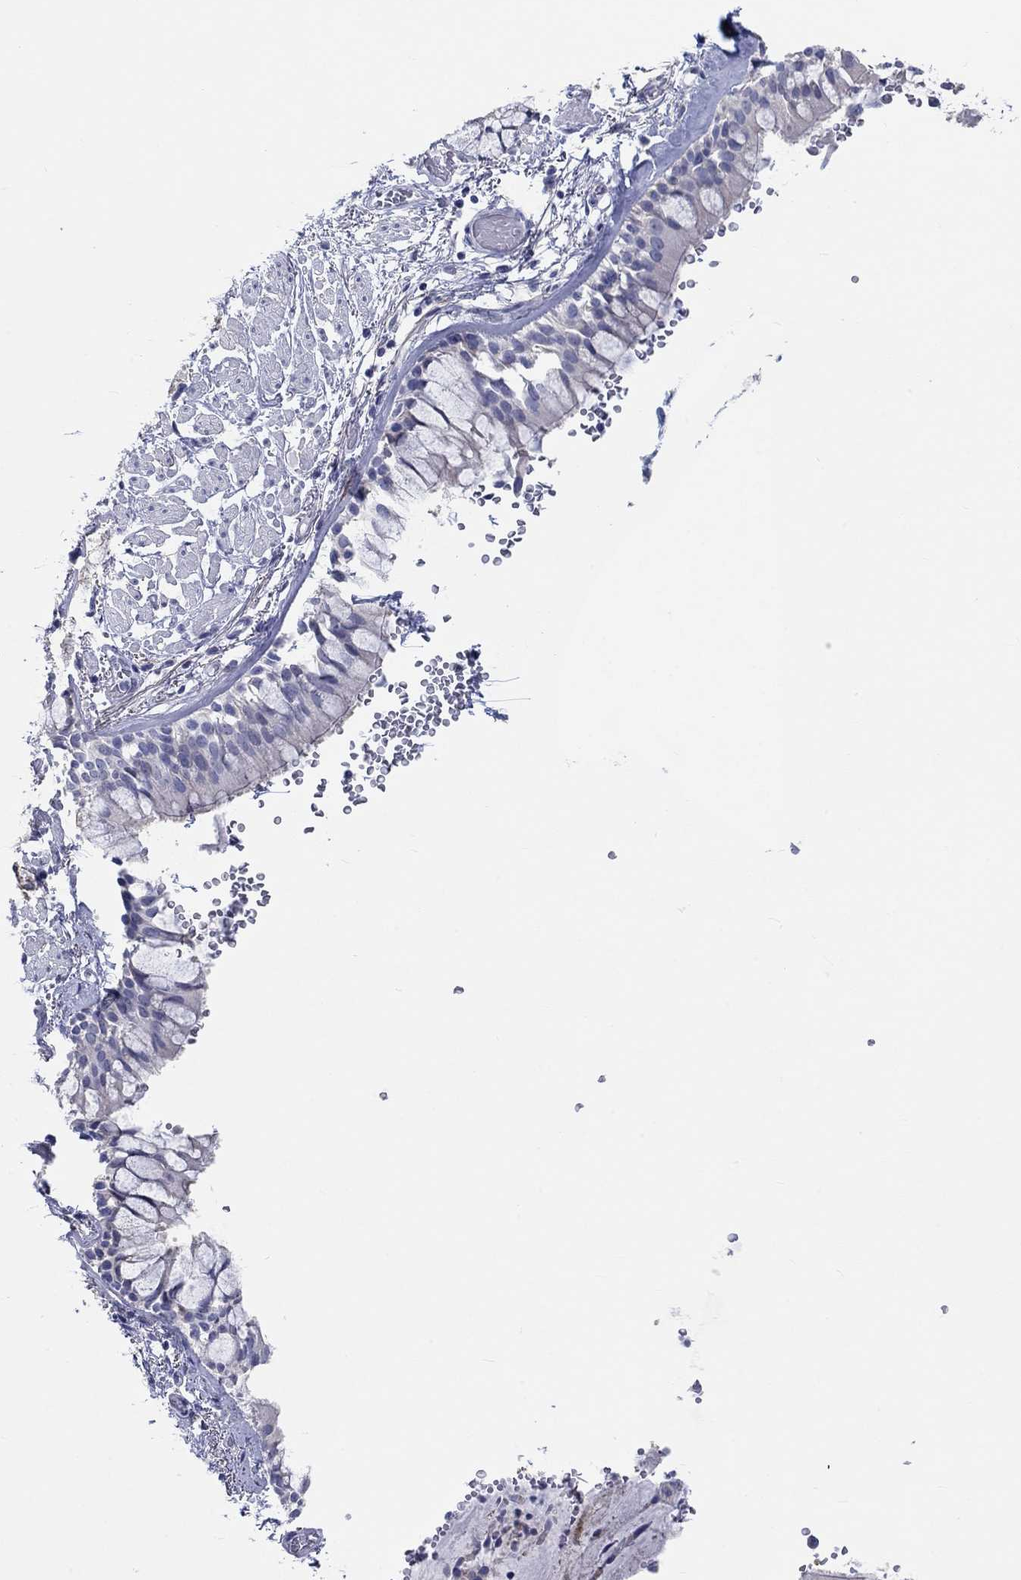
{"staining": {"intensity": "negative", "quantity": "none", "location": "none"}, "tissue": "bronchus", "cell_type": "Respiratory epithelial cells", "image_type": "normal", "snomed": [{"axis": "morphology", "description": "Normal tissue, NOS"}, {"axis": "topography", "description": "Bronchus"}, {"axis": "topography", "description": "Lung"}], "caption": "Human bronchus stained for a protein using IHC displays no expression in respiratory epithelial cells.", "gene": "LRRC4C", "patient": {"sex": "female", "age": 57}}